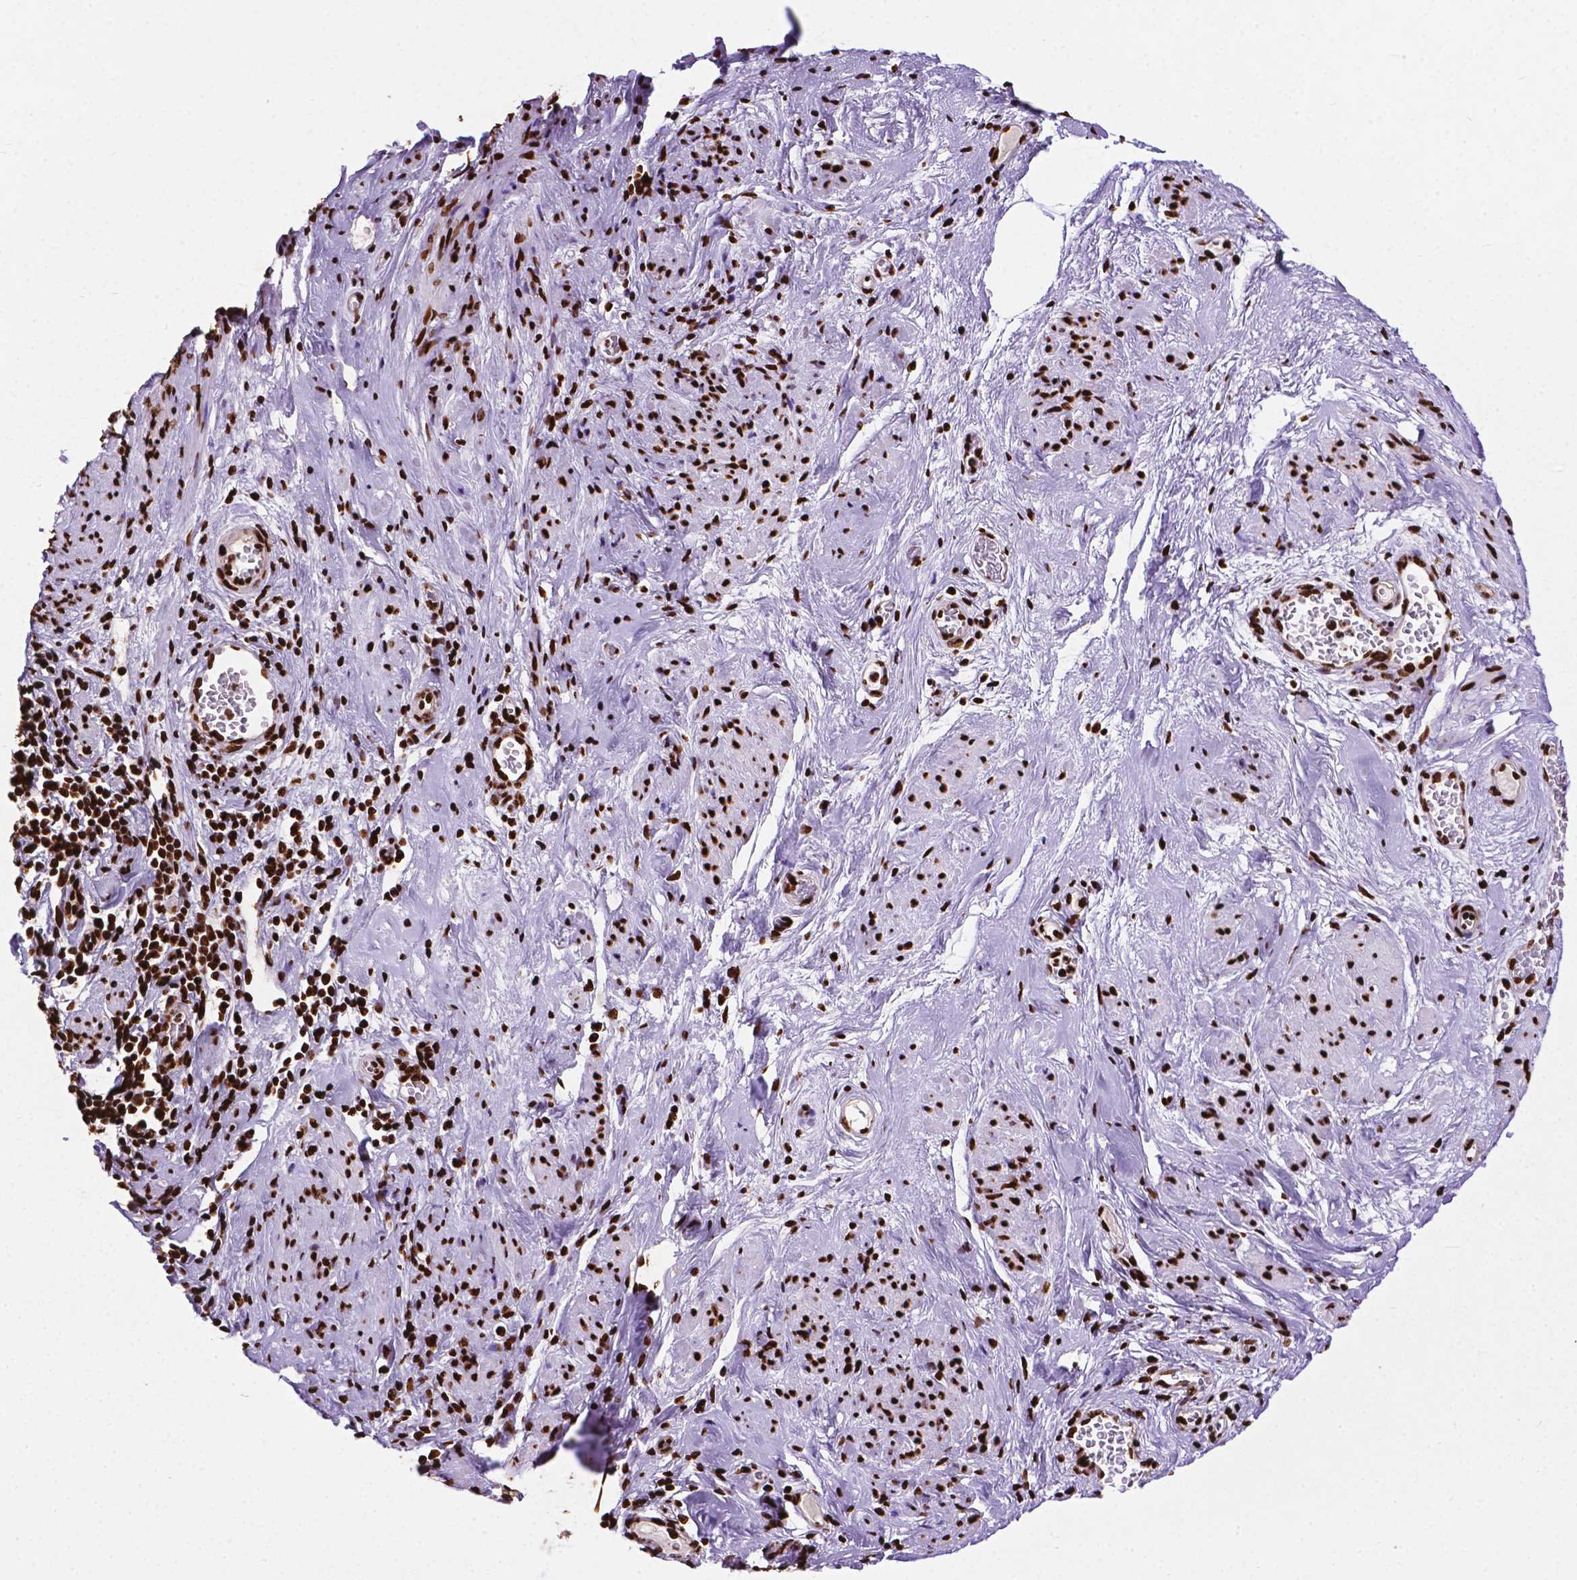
{"staining": {"intensity": "strong", "quantity": ">75%", "location": "nuclear"}, "tissue": "cervical cancer", "cell_type": "Tumor cells", "image_type": "cancer", "snomed": [{"axis": "morphology", "description": "Squamous cell carcinoma, NOS"}, {"axis": "topography", "description": "Cervix"}], "caption": "Immunohistochemical staining of cervical squamous cell carcinoma demonstrates strong nuclear protein positivity in approximately >75% of tumor cells.", "gene": "SMIM5", "patient": {"sex": "female", "age": 69}}